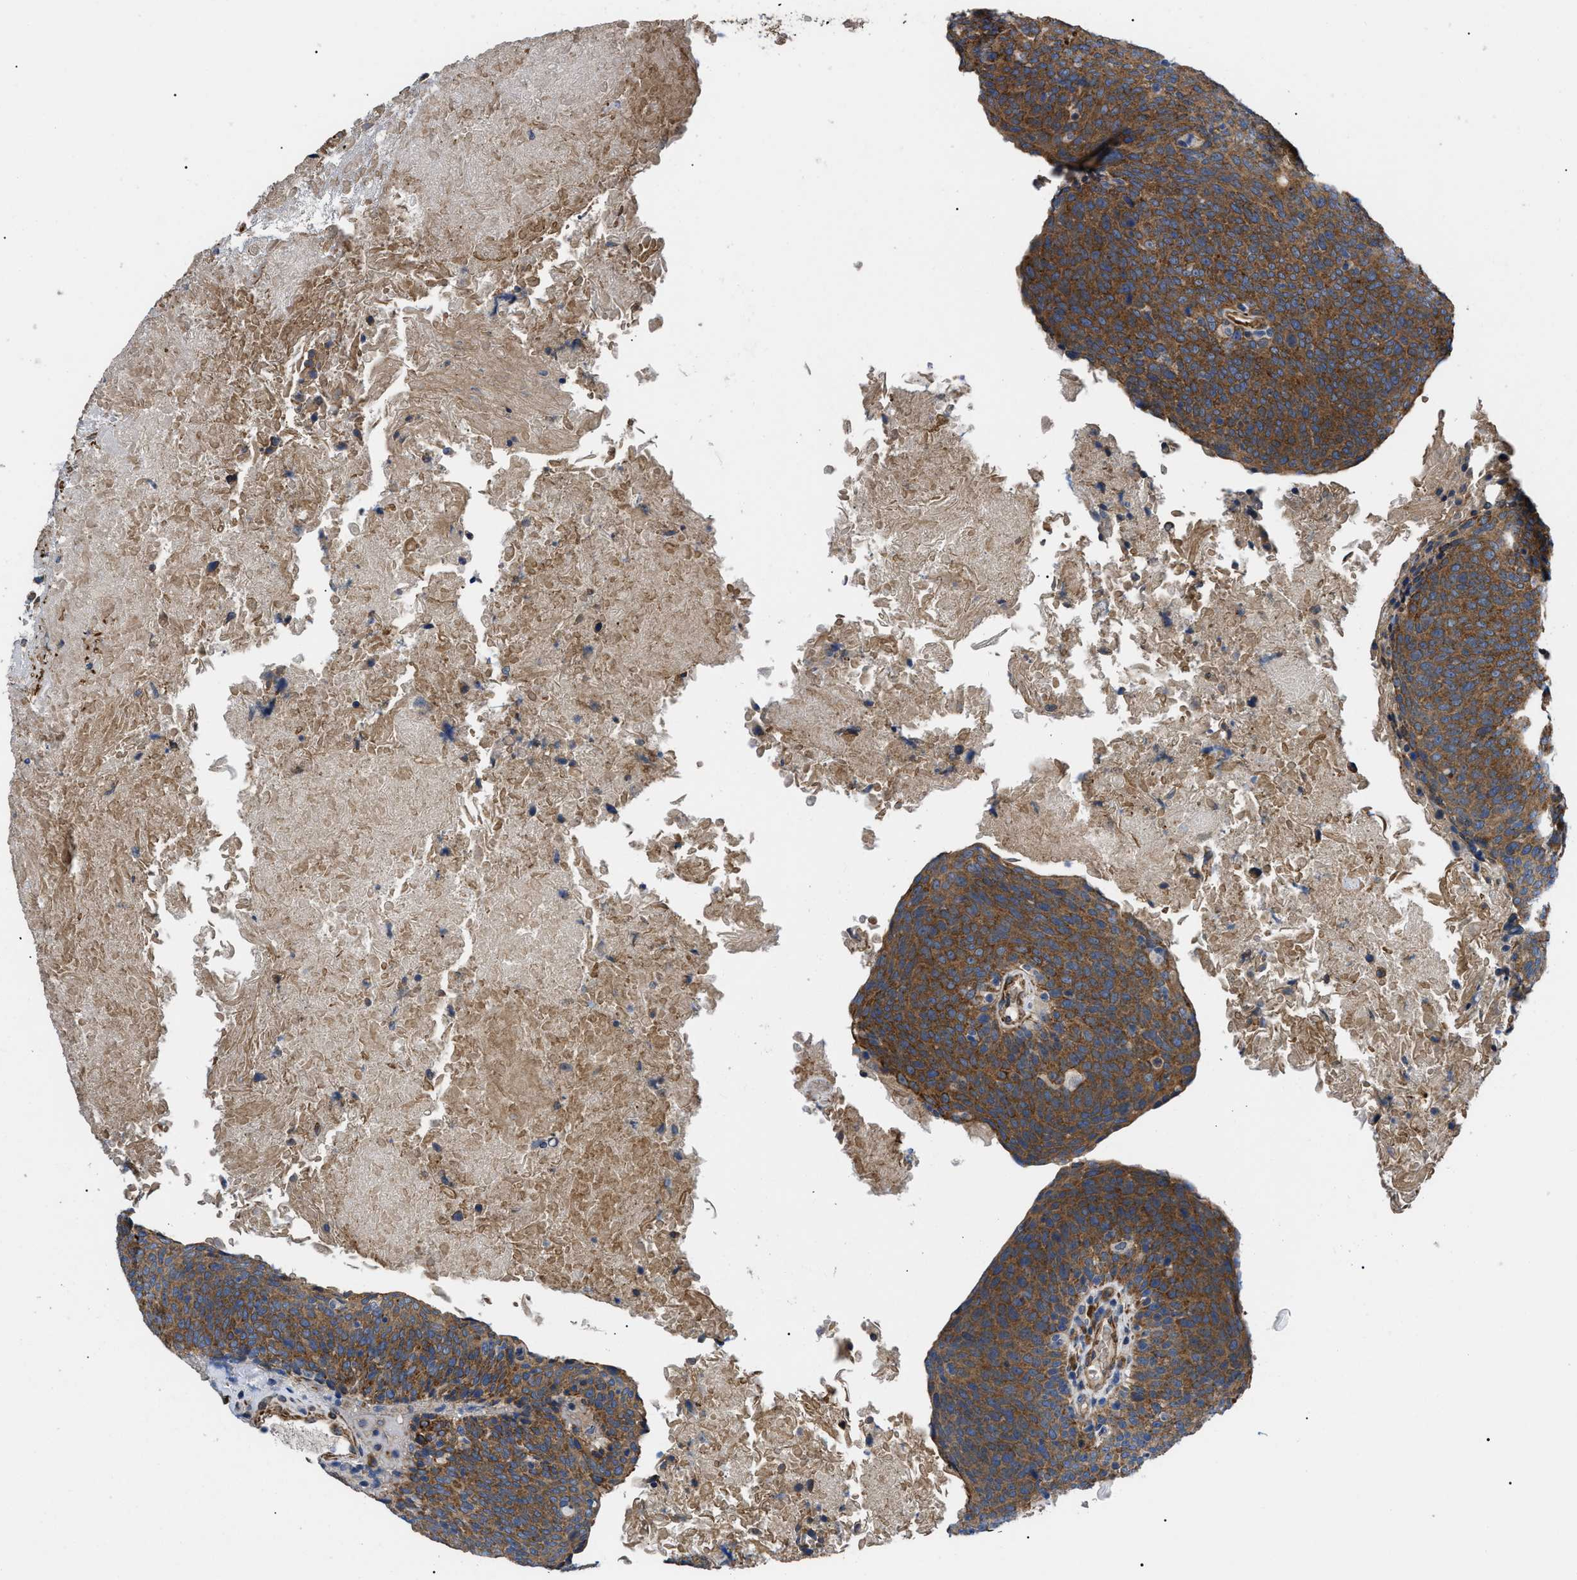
{"staining": {"intensity": "strong", "quantity": ">75%", "location": "cytoplasmic/membranous"}, "tissue": "head and neck cancer", "cell_type": "Tumor cells", "image_type": "cancer", "snomed": [{"axis": "morphology", "description": "Squamous cell carcinoma, NOS"}, {"axis": "morphology", "description": "Squamous cell carcinoma, metastatic, NOS"}, {"axis": "topography", "description": "Lymph node"}, {"axis": "topography", "description": "Head-Neck"}], "caption": "This micrograph displays immunohistochemistry staining of human metastatic squamous cell carcinoma (head and neck), with high strong cytoplasmic/membranous expression in approximately >75% of tumor cells.", "gene": "MYO10", "patient": {"sex": "male", "age": 62}}